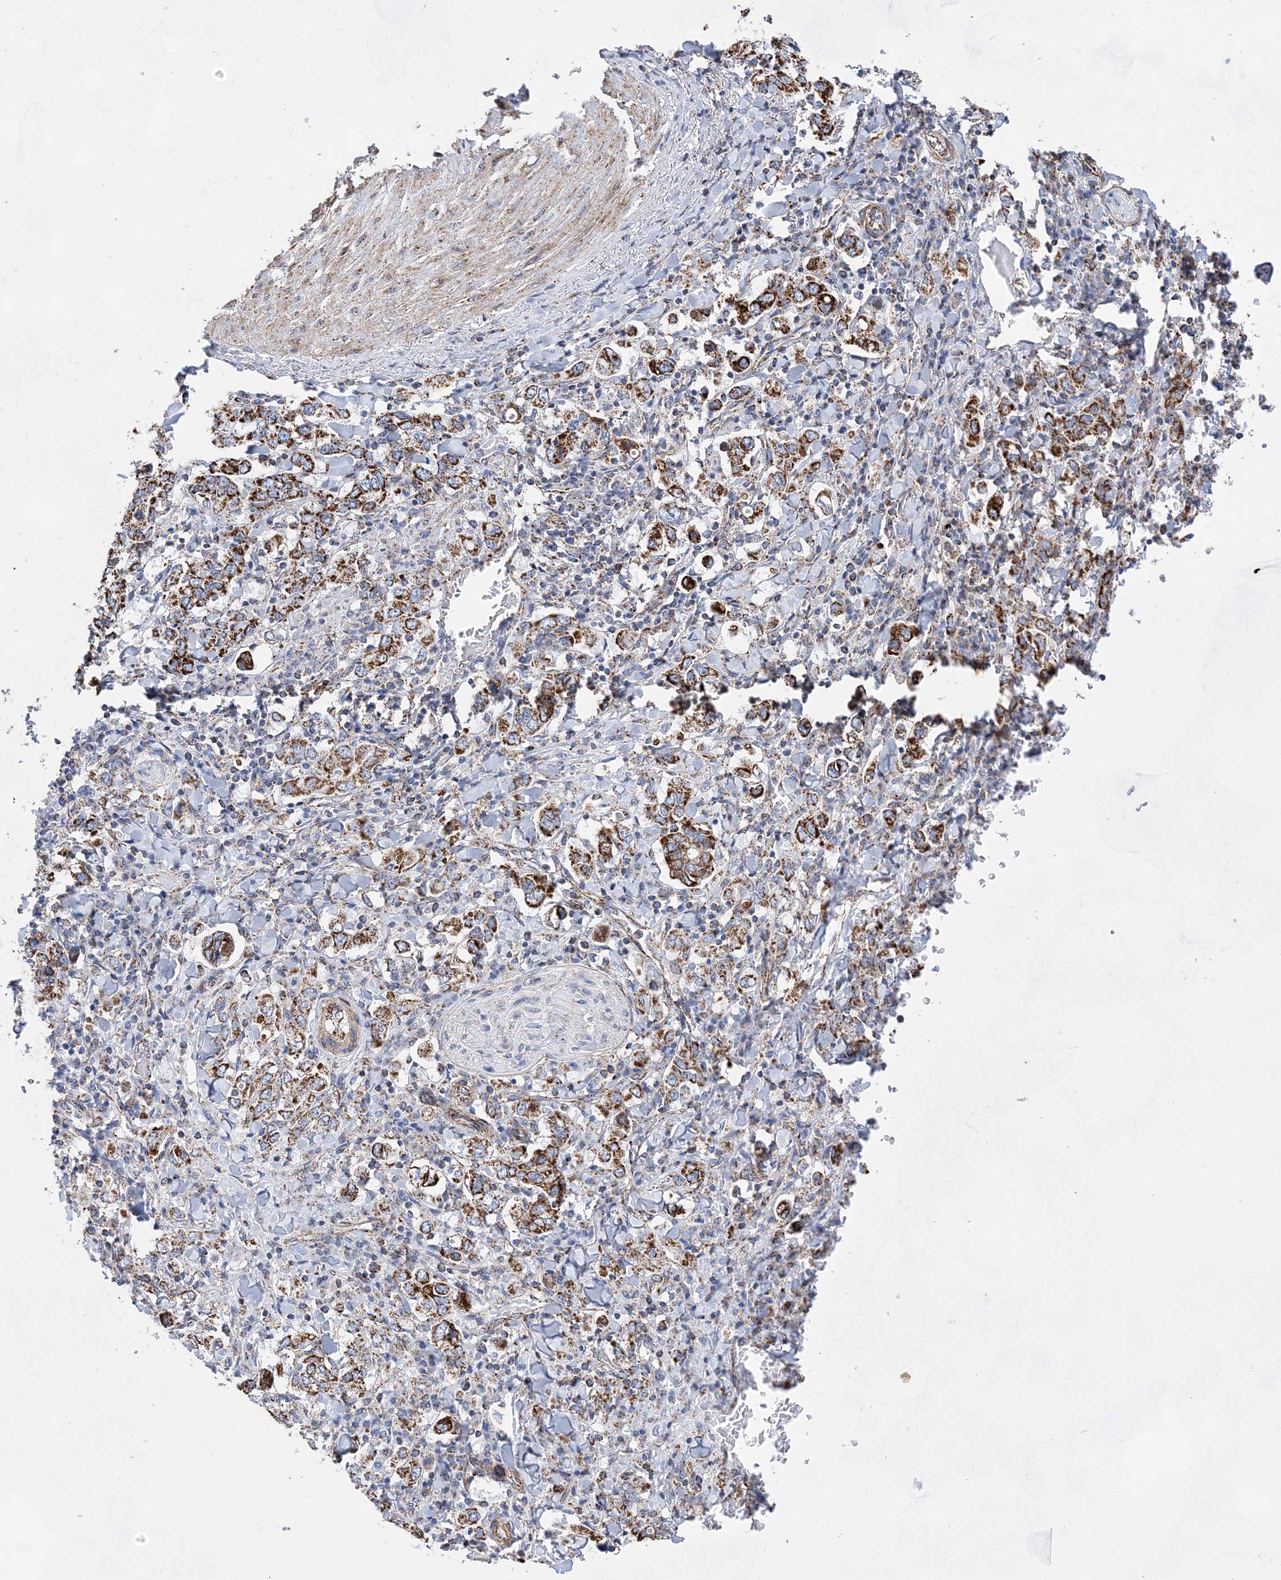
{"staining": {"intensity": "strong", "quantity": ">75%", "location": "cytoplasmic/membranous"}, "tissue": "stomach cancer", "cell_type": "Tumor cells", "image_type": "cancer", "snomed": [{"axis": "morphology", "description": "Adenocarcinoma, NOS"}, {"axis": "topography", "description": "Stomach, upper"}], "caption": "There is high levels of strong cytoplasmic/membranous staining in tumor cells of stomach cancer, as demonstrated by immunohistochemical staining (brown color).", "gene": "ACOT9", "patient": {"sex": "male", "age": 62}}